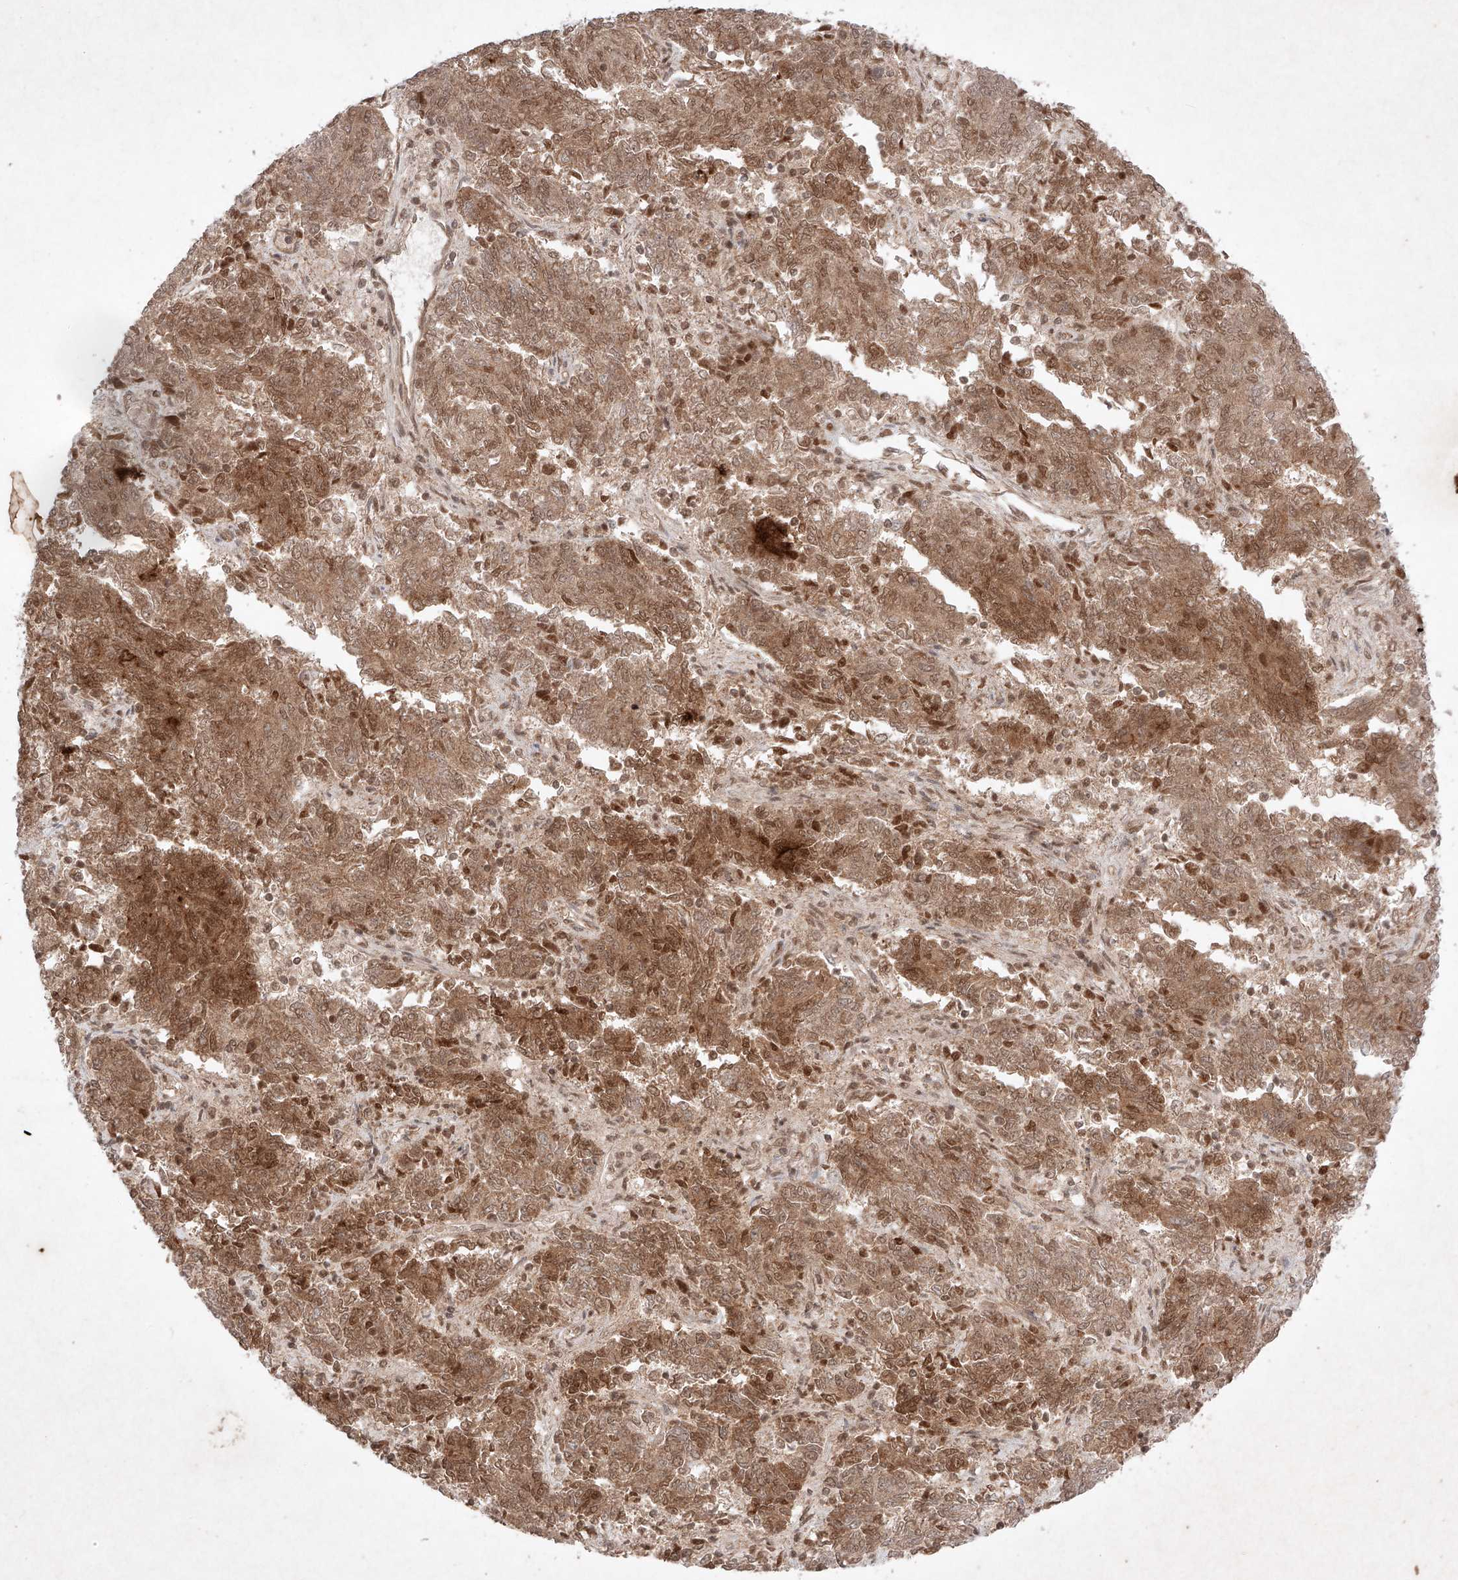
{"staining": {"intensity": "moderate", "quantity": ">75%", "location": "cytoplasmic/membranous,nuclear"}, "tissue": "endometrial cancer", "cell_type": "Tumor cells", "image_type": "cancer", "snomed": [{"axis": "morphology", "description": "Adenocarcinoma, NOS"}, {"axis": "topography", "description": "Endometrium"}], "caption": "Immunohistochemical staining of endometrial cancer (adenocarcinoma) reveals medium levels of moderate cytoplasmic/membranous and nuclear staining in about >75% of tumor cells. Immunohistochemistry (ihc) stains the protein of interest in brown and the nuclei are stained blue.", "gene": "RNF31", "patient": {"sex": "female", "age": 80}}